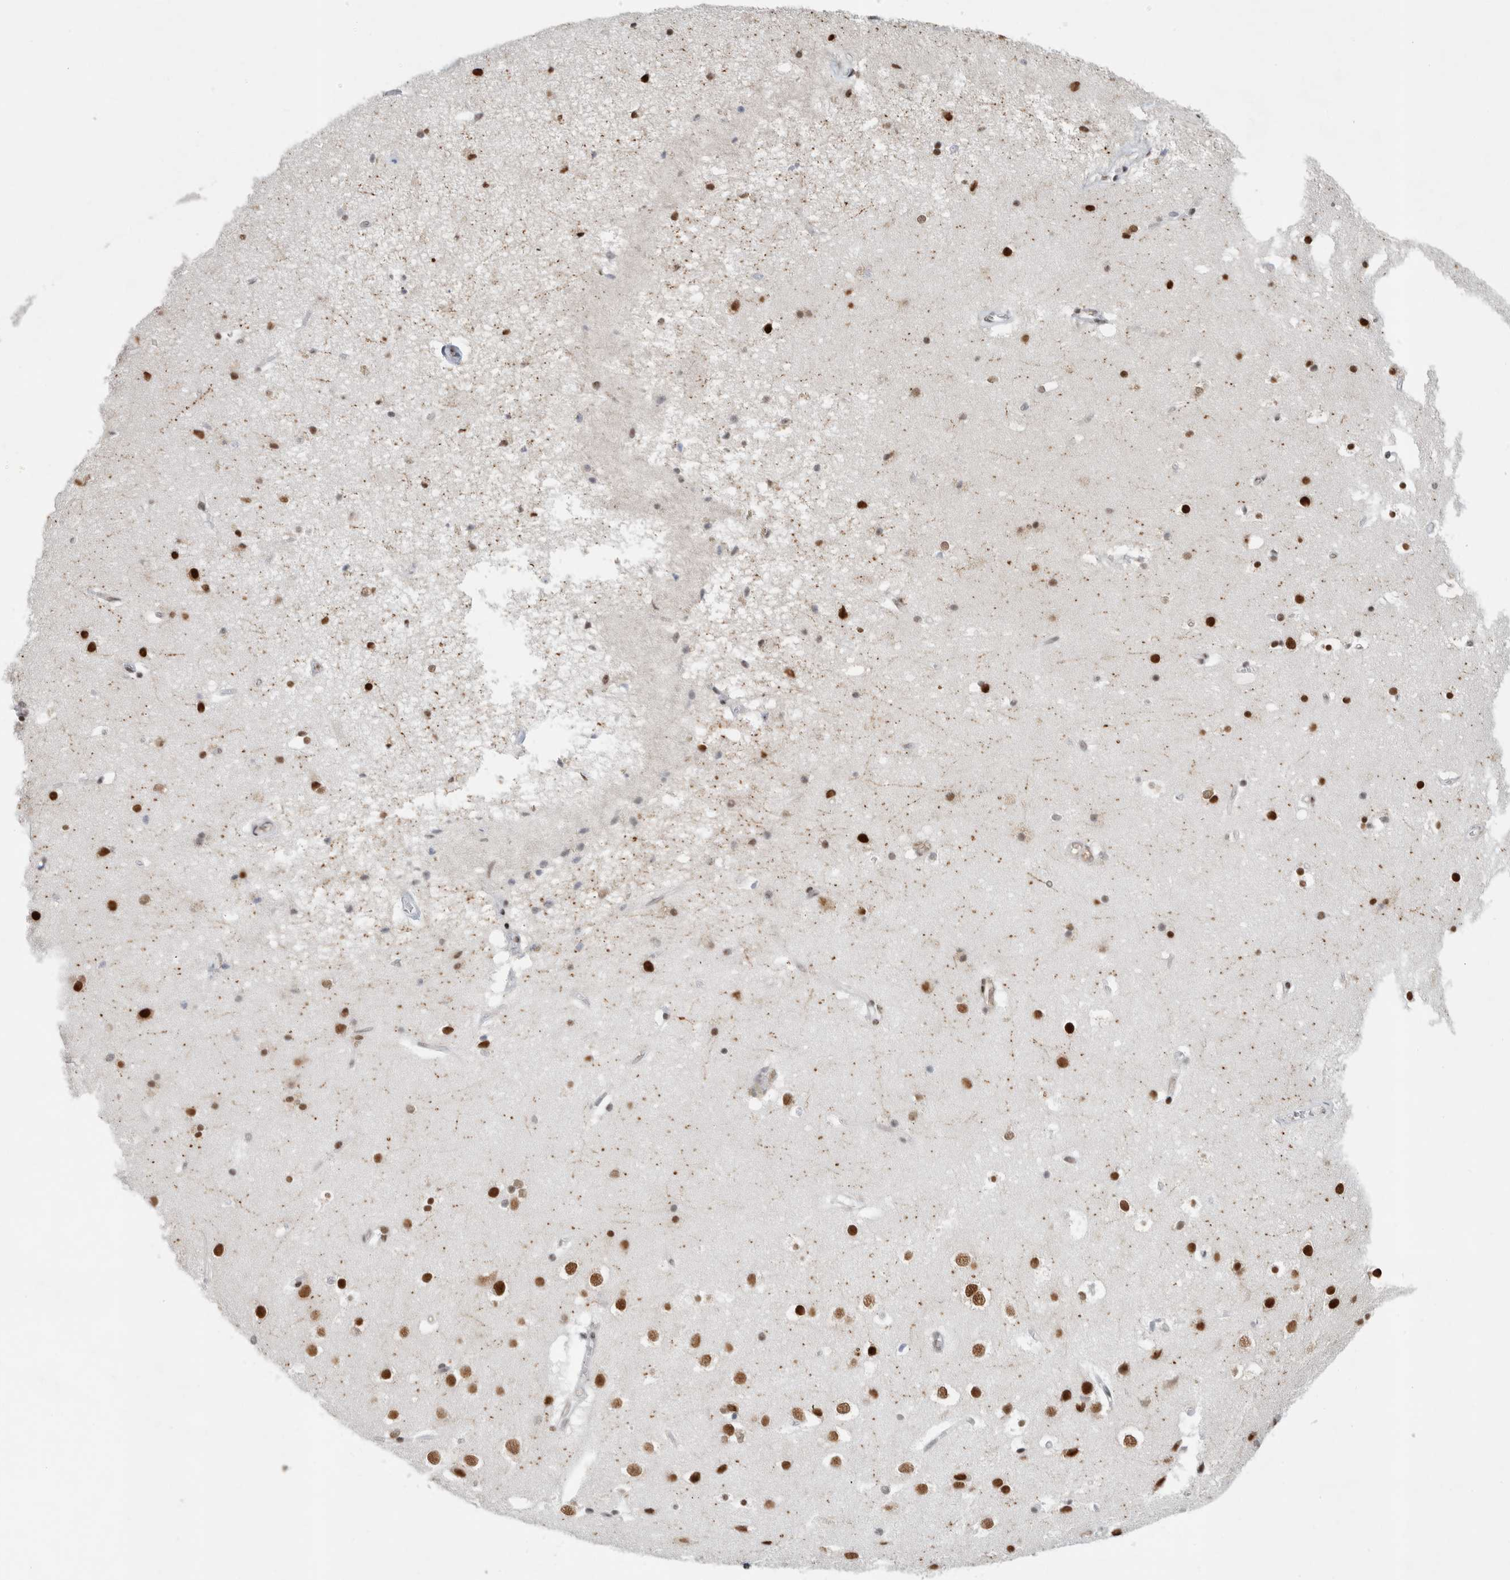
{"staining": {"intensity": "negative", "quantity": "none", "location": "none"}, "tissue": "cerebral cortex", "cell_type": "Endothelial cells", "image_type": "normal", "snomed": [{"axis": "morphology", "description": "Normal tissue, NOS"}, {"axis": "topography", "description": "Cerebral cortex"}], "caption": "Endothelial cells show no significant protein positivity in unremarkable cerebral cortex. (DAB (3,3'-diaminobenzidine) immunohistochemistry (IHC) with hematoxylin counter stain).", "gene": "HNRNPR", "patient": {"sex": "male", "age": 54}}